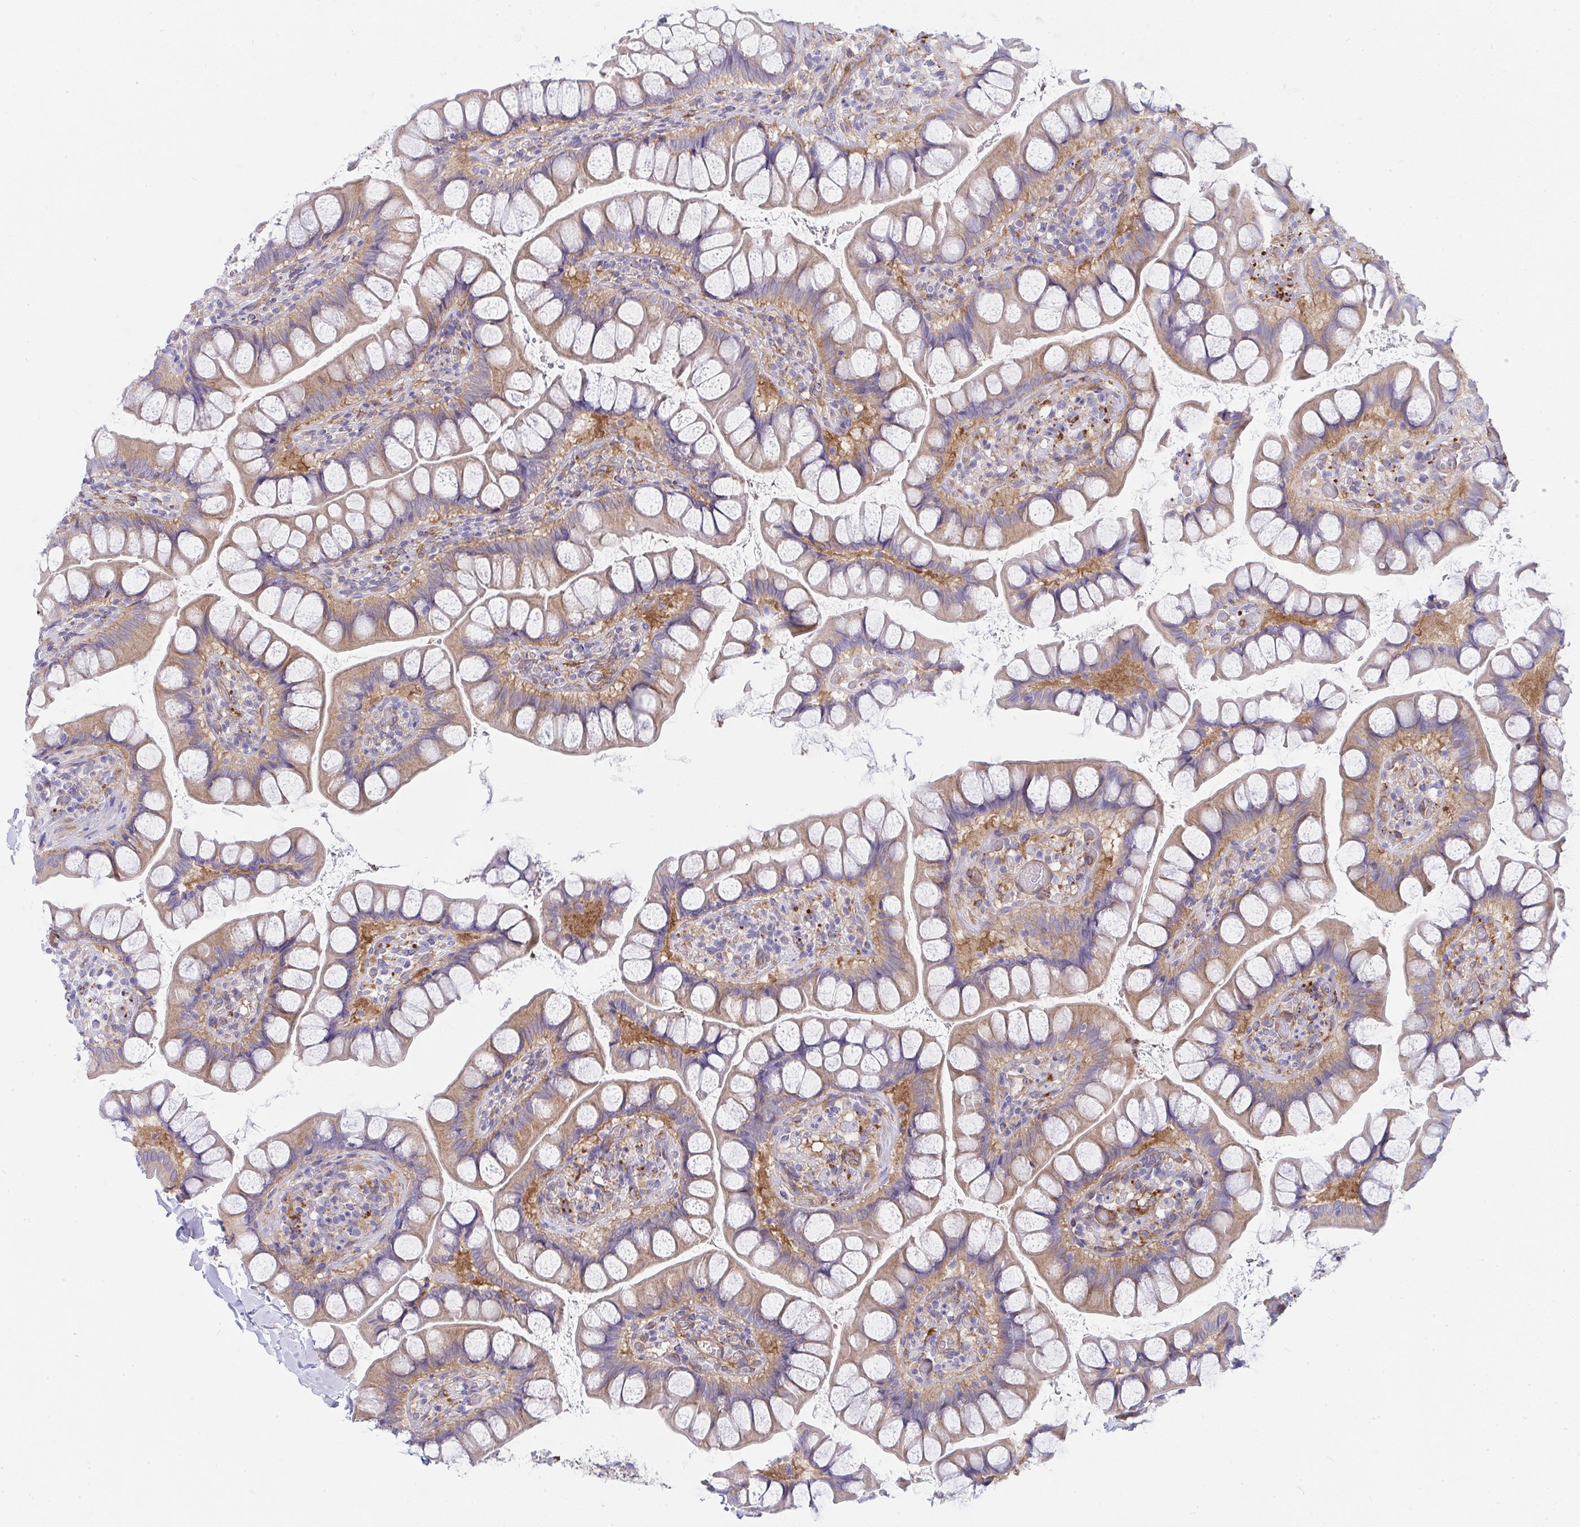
{"staining": {"intensity": "strong", "quantity": "25%-75%", "location": "cytoplasmic/membranous"}, "tissue": "small intestine", "cell_type": "Glandular cells", "image_type": "normal", "snomed": [{"axis": "morphology", "description": "Normal tissue, NOS"}, {"axis": "topography", "description": "Small intestine"}], "caption": "Brown immunohistochemical staining in normal small intestine exhibits strong cytoplasmic/membranous expression in about 25%-75% of glandular cells.", "gene": "GAB1", "patient": {"sex": "male", "age": 70}}